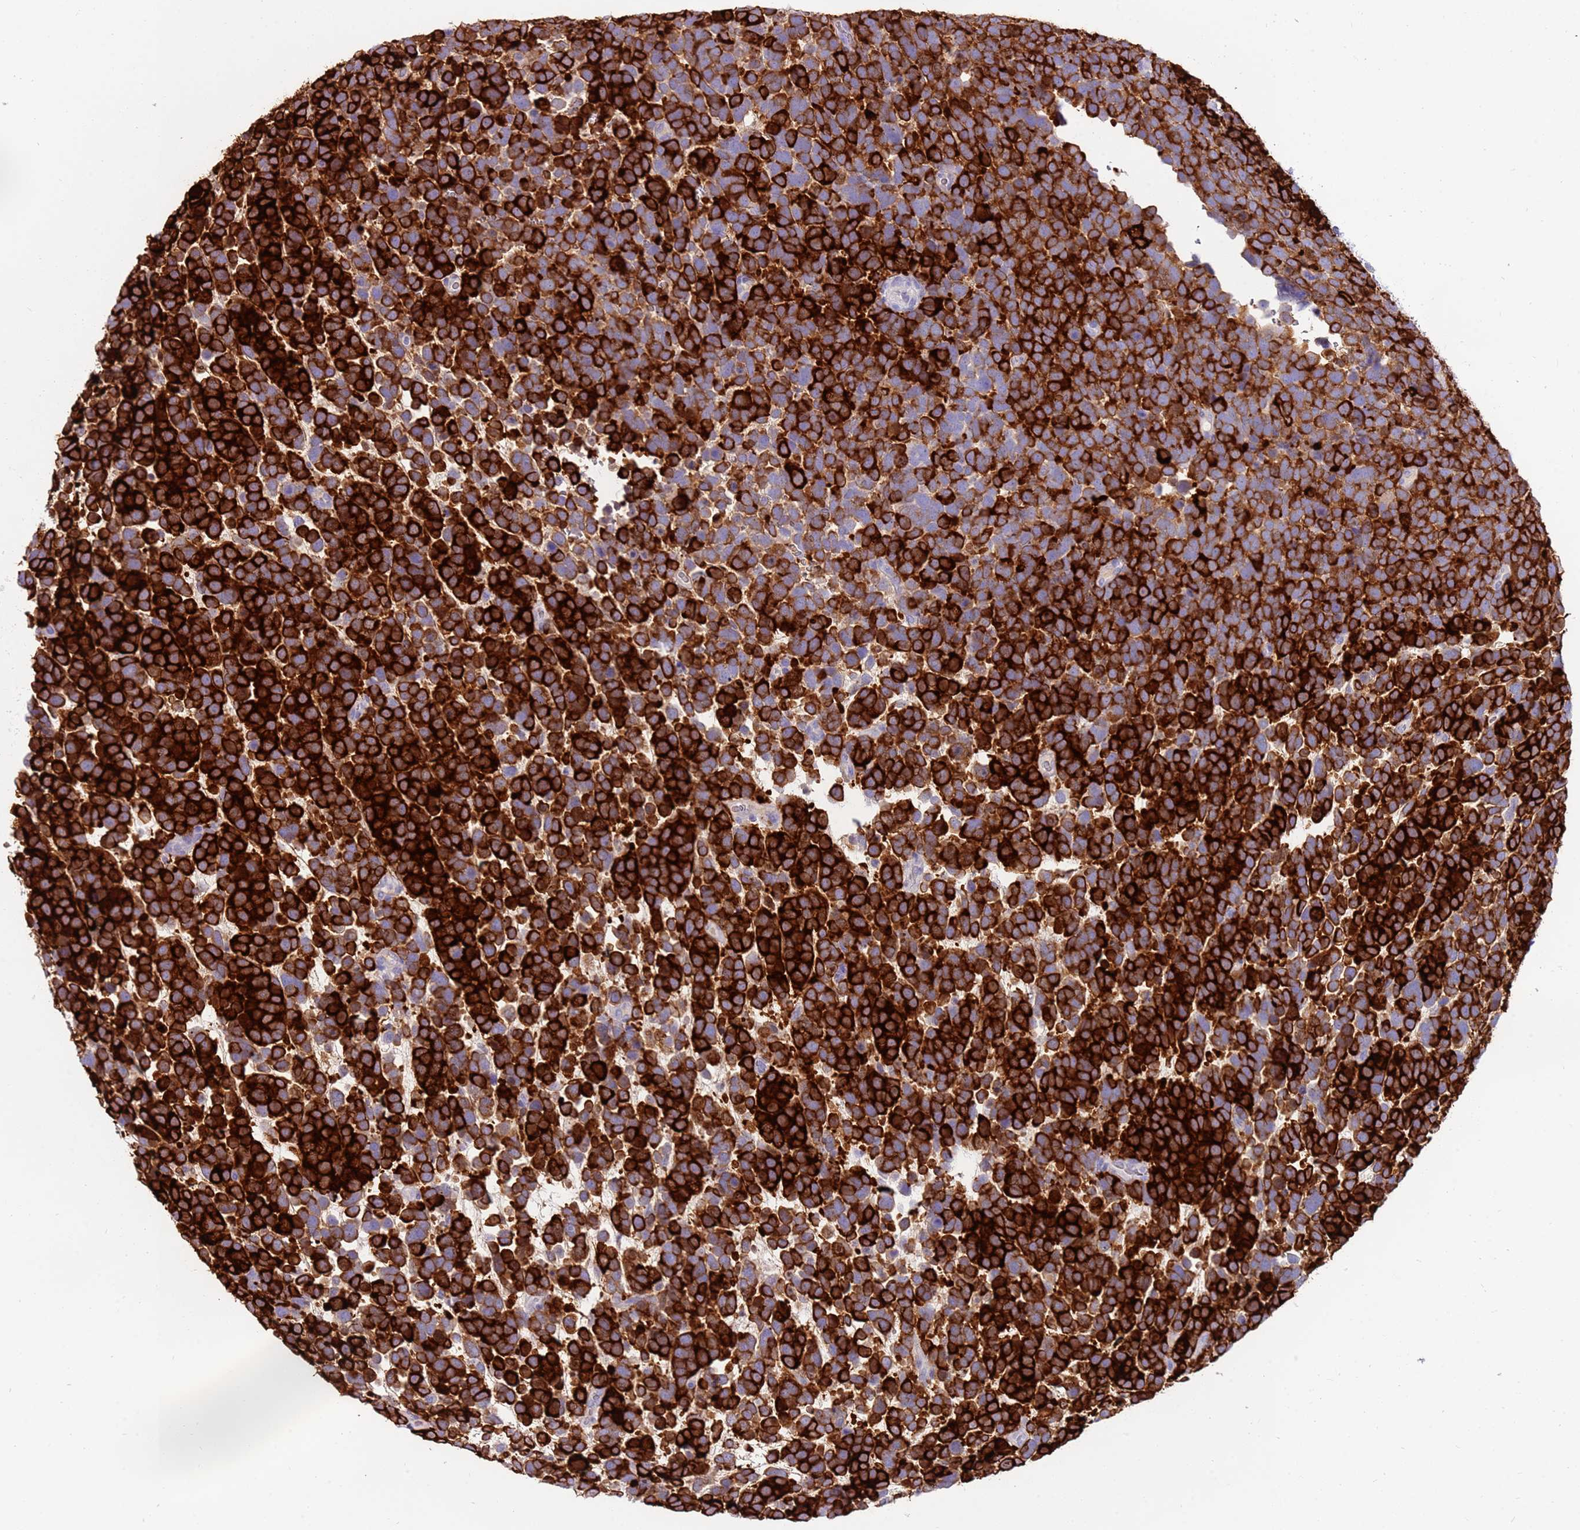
{"staining": {"intensity": "strong", "quantity": ">75%", "location": "cytoplasmic/membranous"}, "tissue": "urothelial cancer", "cell_type": "Tumor cells", "image_type": "cancer", "snomed": [{"axis": "morphology", "description": "Urothelial carcinoma, High grade"}, {"axis": "topography", "description": "Urinary bladder"}], "caption": "Urothelial carcinoma (high-grade) stained for a protein reveals strong cytoplasmic/membranous positivity in tumor cells.", "gene": "EVPLL", "patient": {"sex": "female", "age": 82}}